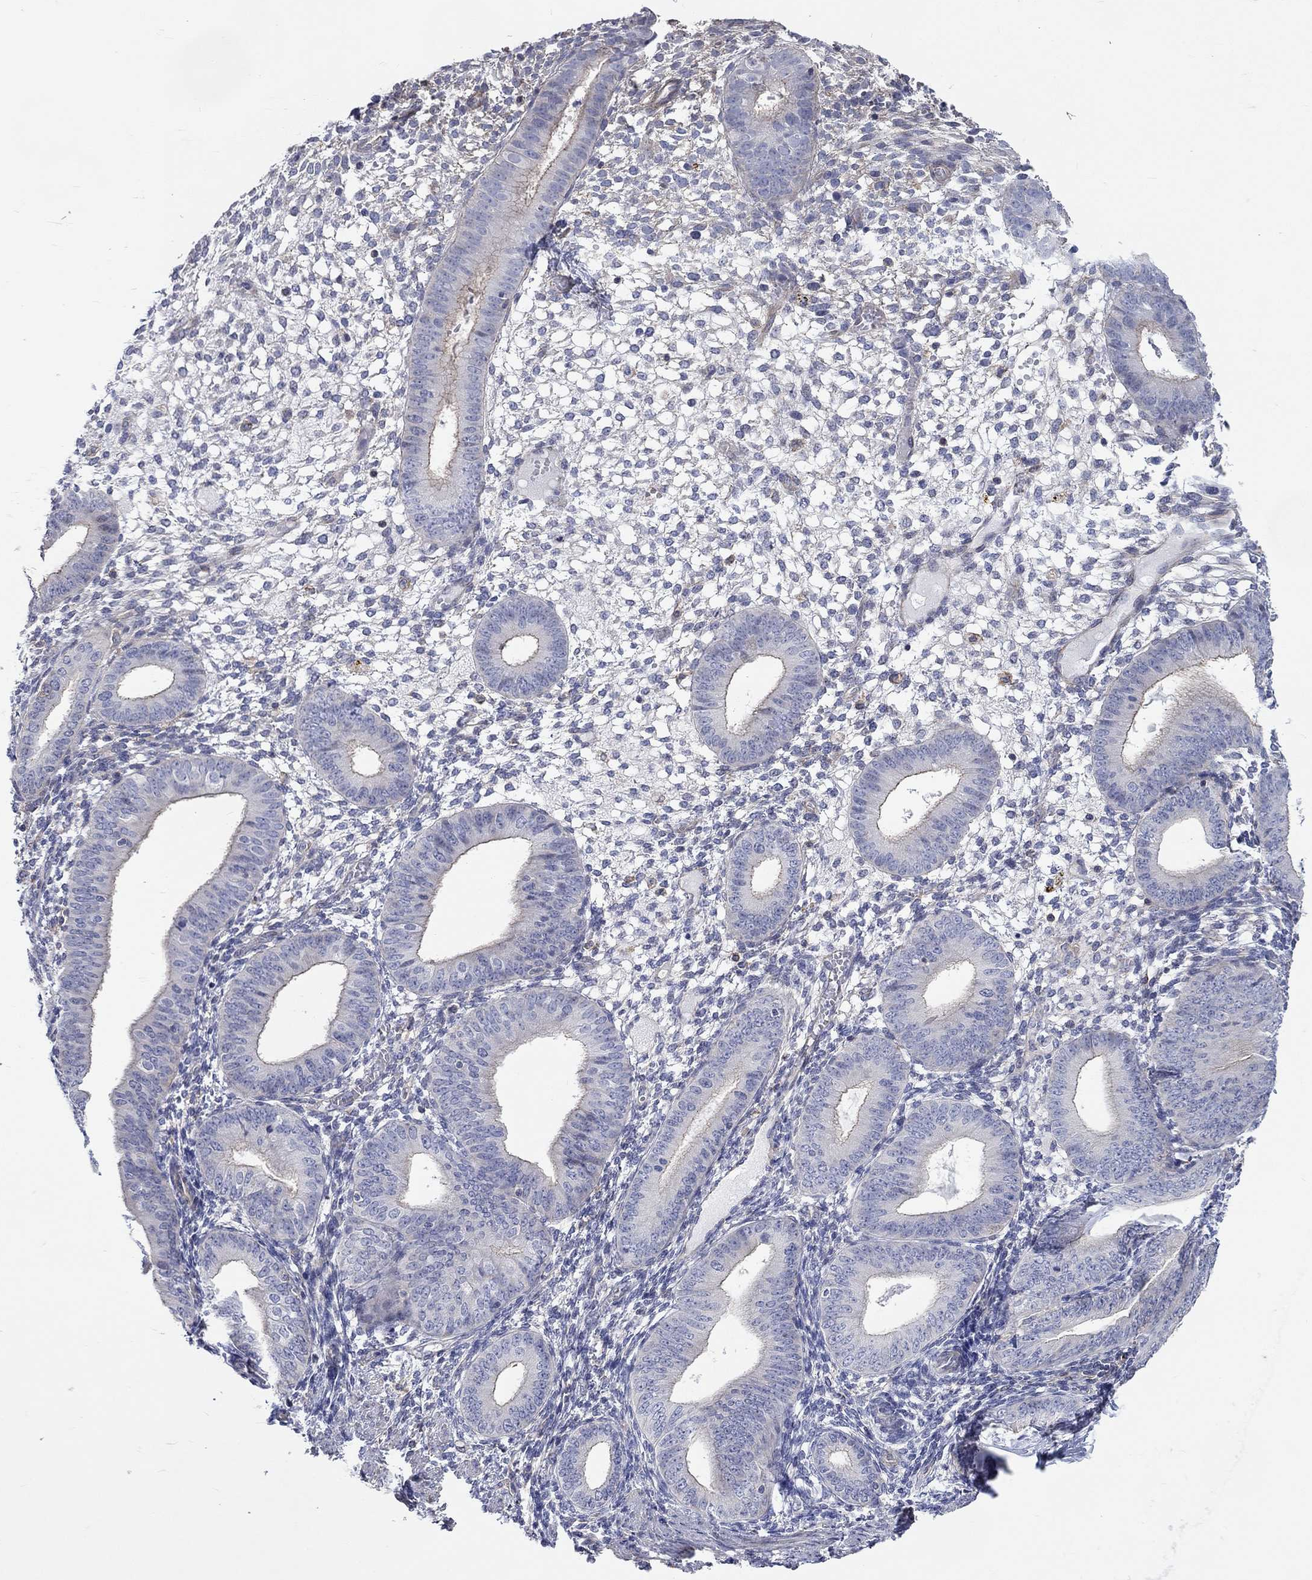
{"staining": {"intensity": "moderate", "quantity": "<25%", "location": "cytoplasmic/membranous"}, "tissue": "endometrium", "cell_type": "Cells in endometrial stroma", "image_type": "normal", "snomed": [{"axis": "morphology", "description": "Normal tissue, NOS"}, {"axis": "topography", "description": "Endometrium"}], "caption": "Protein staining of unremarkable endometrium shows moderate cytoplasmic/membranous staining in about <25% of cells in endometrial stroma.", "gene": "PCDHGA10", "patient": {"sex": "female", "age": 39}}